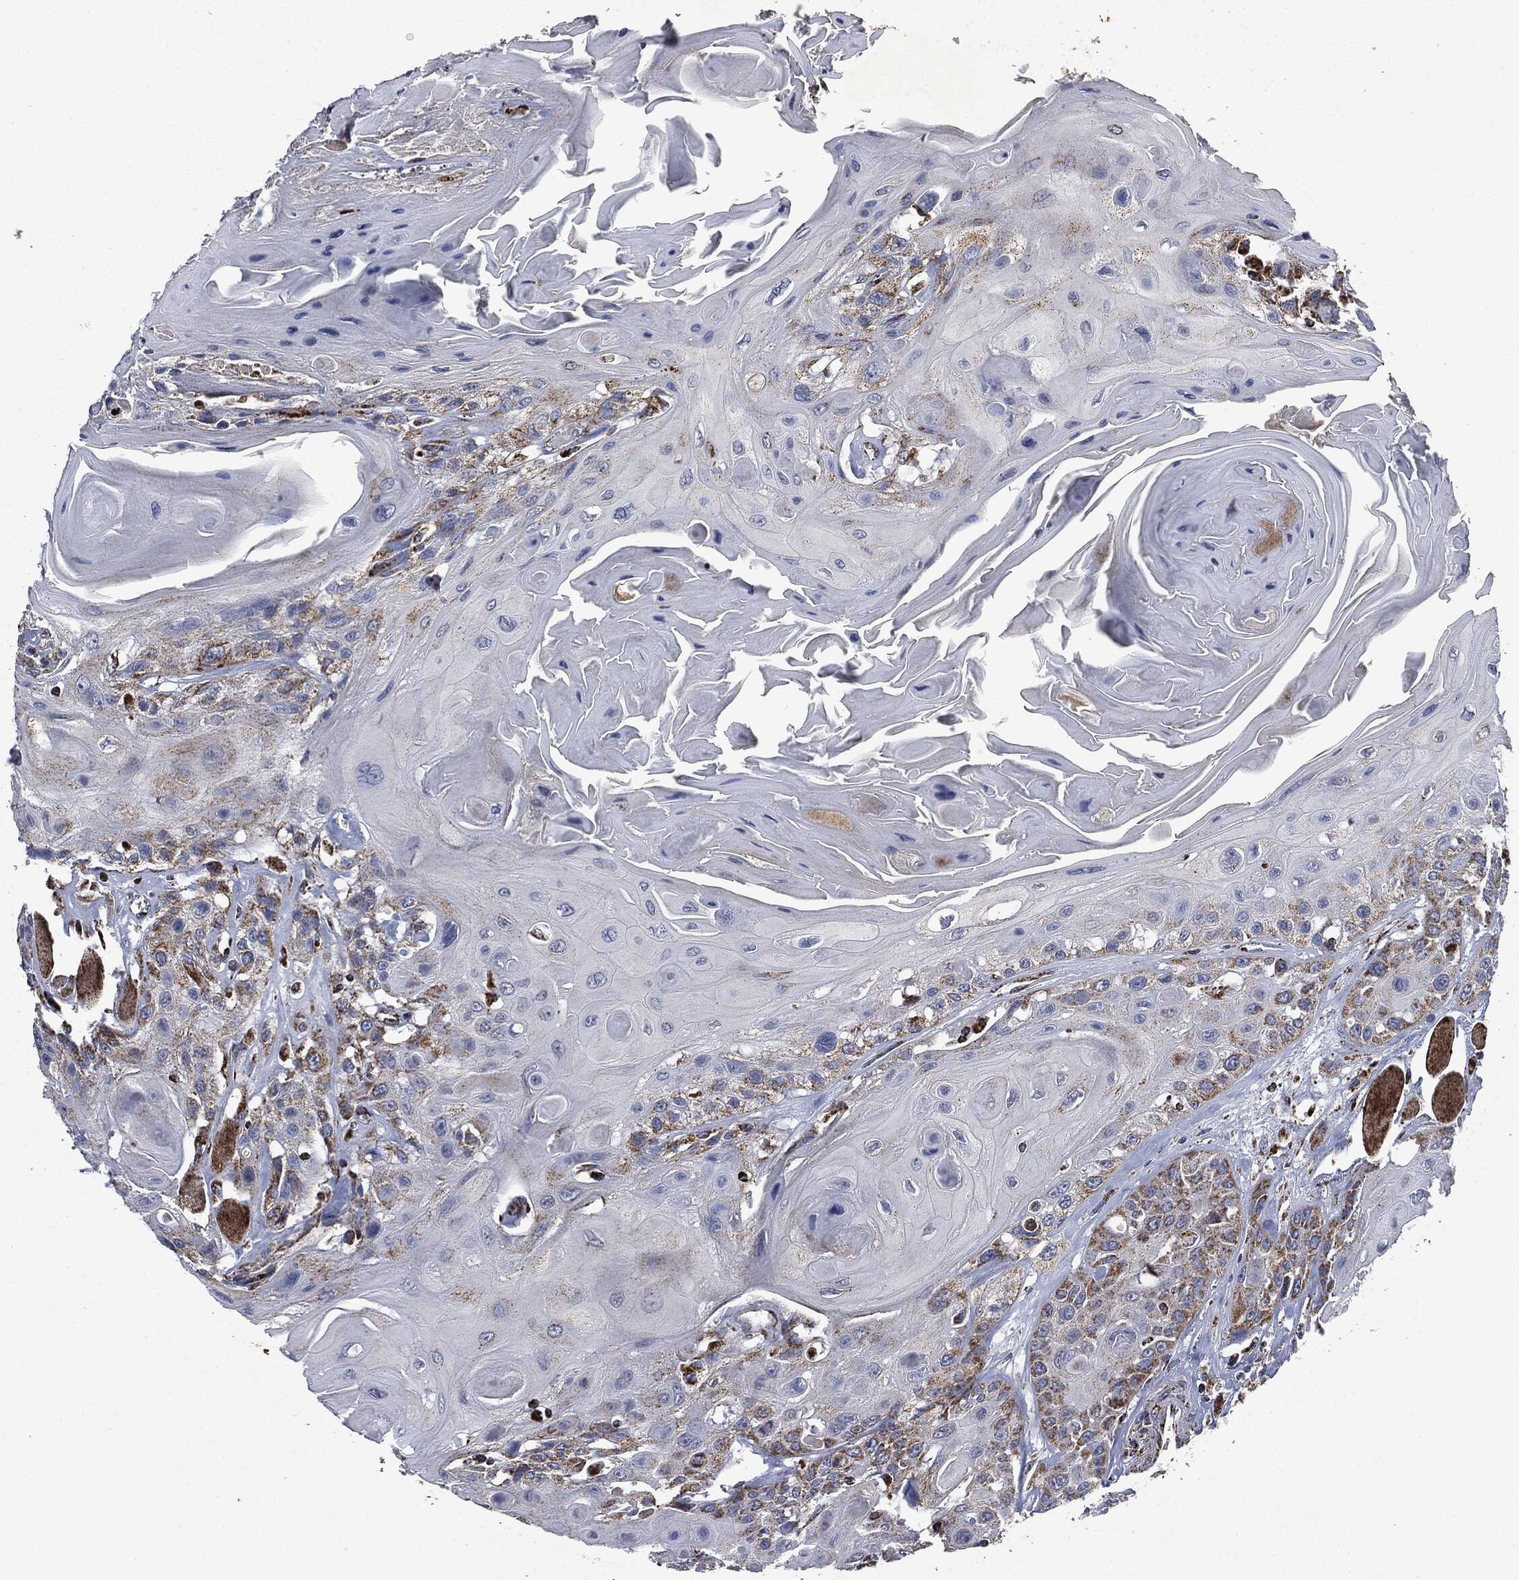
{"staining": {"intensity": "moderate", "quantity": "<25%", "location": "cytoplasmic/membranous"}, "tissue": "head and neck cancer", "cell_type": "Tumor cells", "image_type": "cancer", "snomed": [{"axis": "morphology", "description": "Squamous cell carcinoma, NOS"}, {"axis": "topography", "description": "Head-Neck"}], "caption": "Protein staining of head and neck cancer (squamous cell carcinoma) tissue exhibits moderate cytoplasmic/membranous positivity in approximately <25% of tumor cells. Nuclei are stained in blue.", "gene": "RYK", "patient": {"sex": "female", "age": 59}}